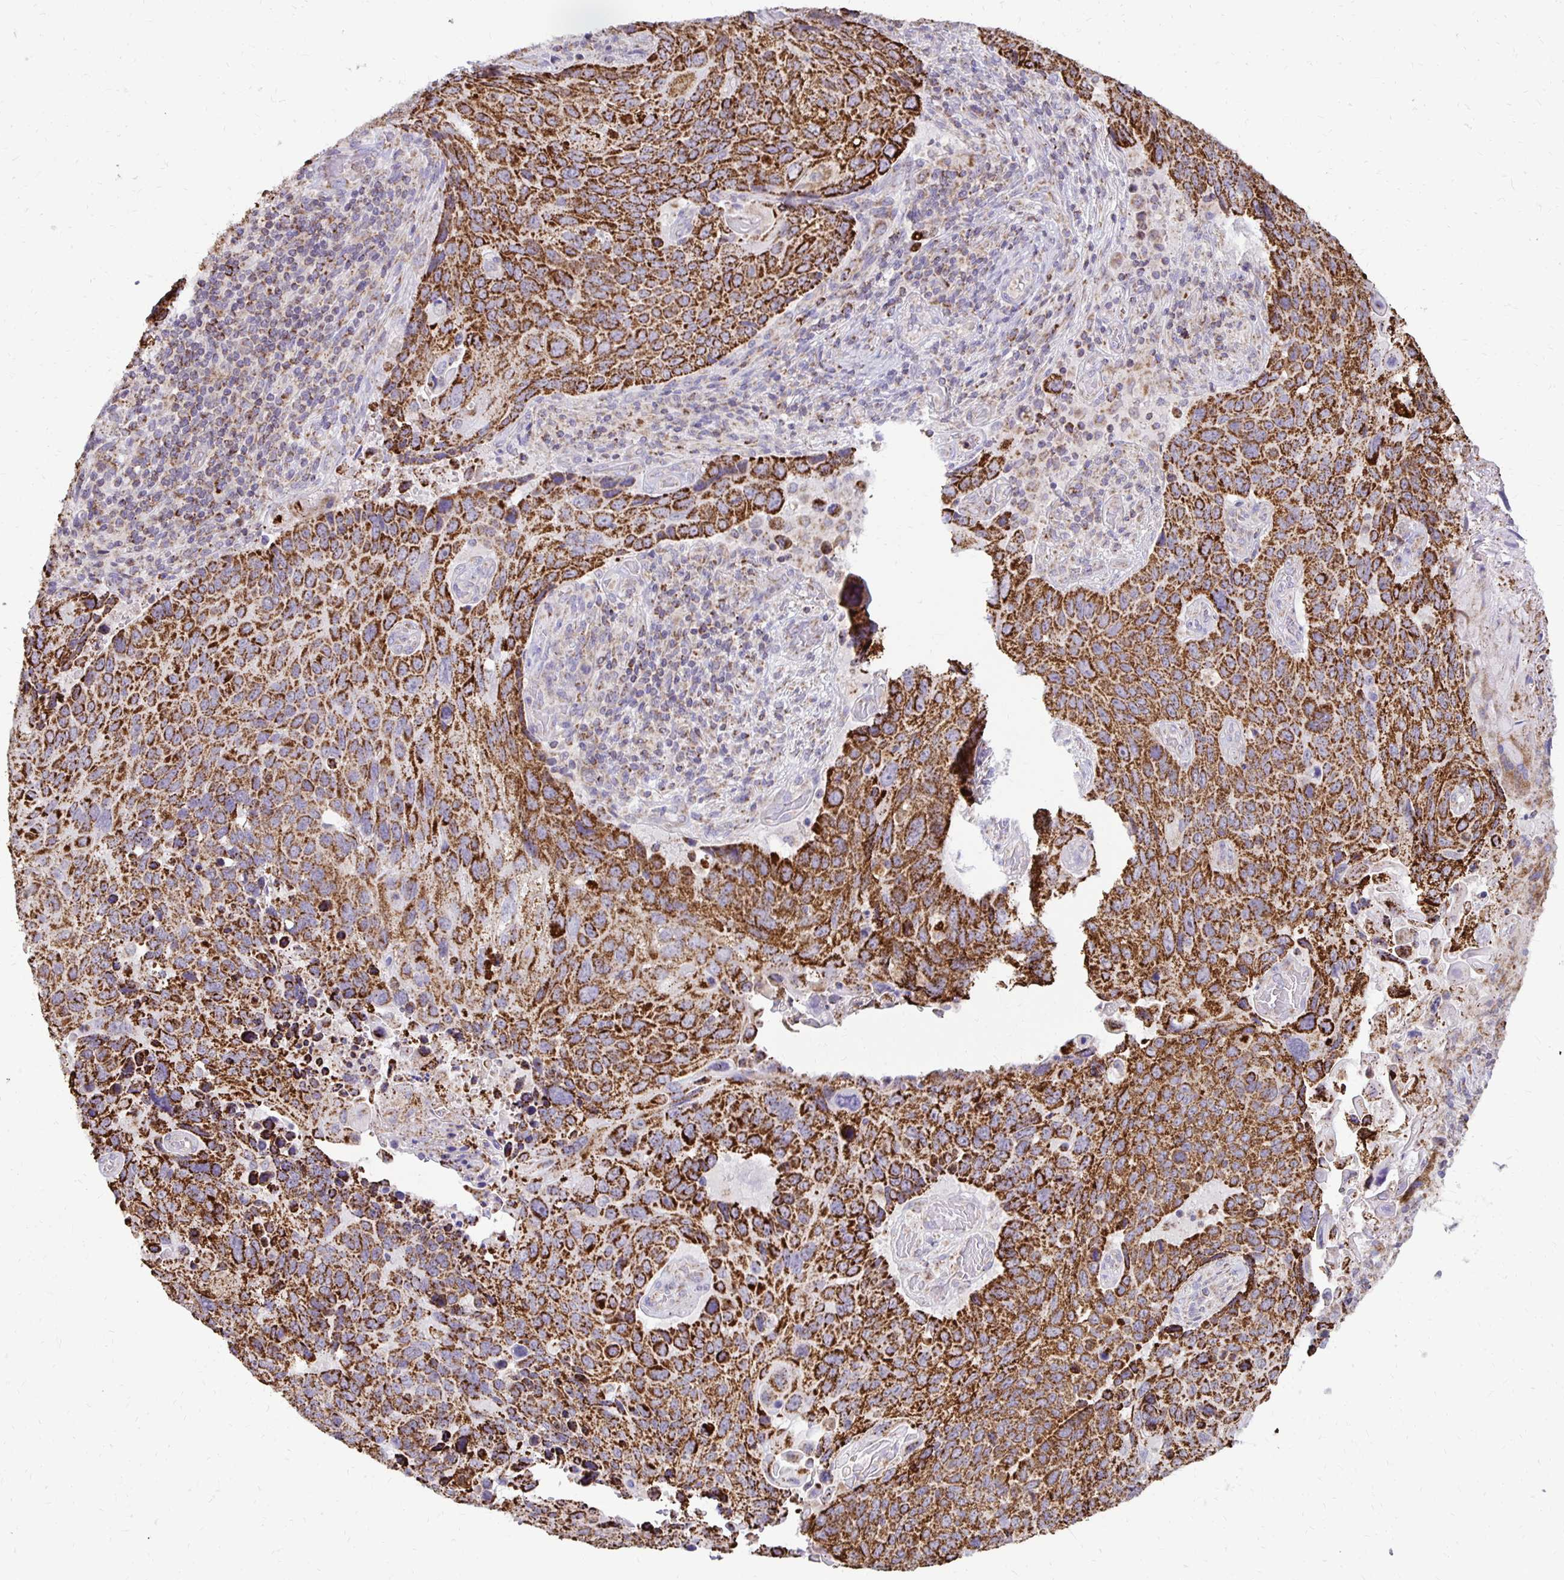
{"staining": {"intensity": "strong", "quantity": ">75%", "location": "cytoplasmic/membranous"}, "tissue": "lung cancer", "cell_type": "Tumor cells", "image_type": "cancer", "snomed": [{"axis": "morphology", "description": "Squamous cell carcinoma, NOS"}, {"axis": "topography", "description": "Lung"}], "caption": "The immunohistochemical stain labels strong cytoplasmic/membranous staining in tumor cells of lung cancer (squamous cell carcinoma) tissue.", "gene": "IER3", "patient": {"sex": "male", "age": 68}}